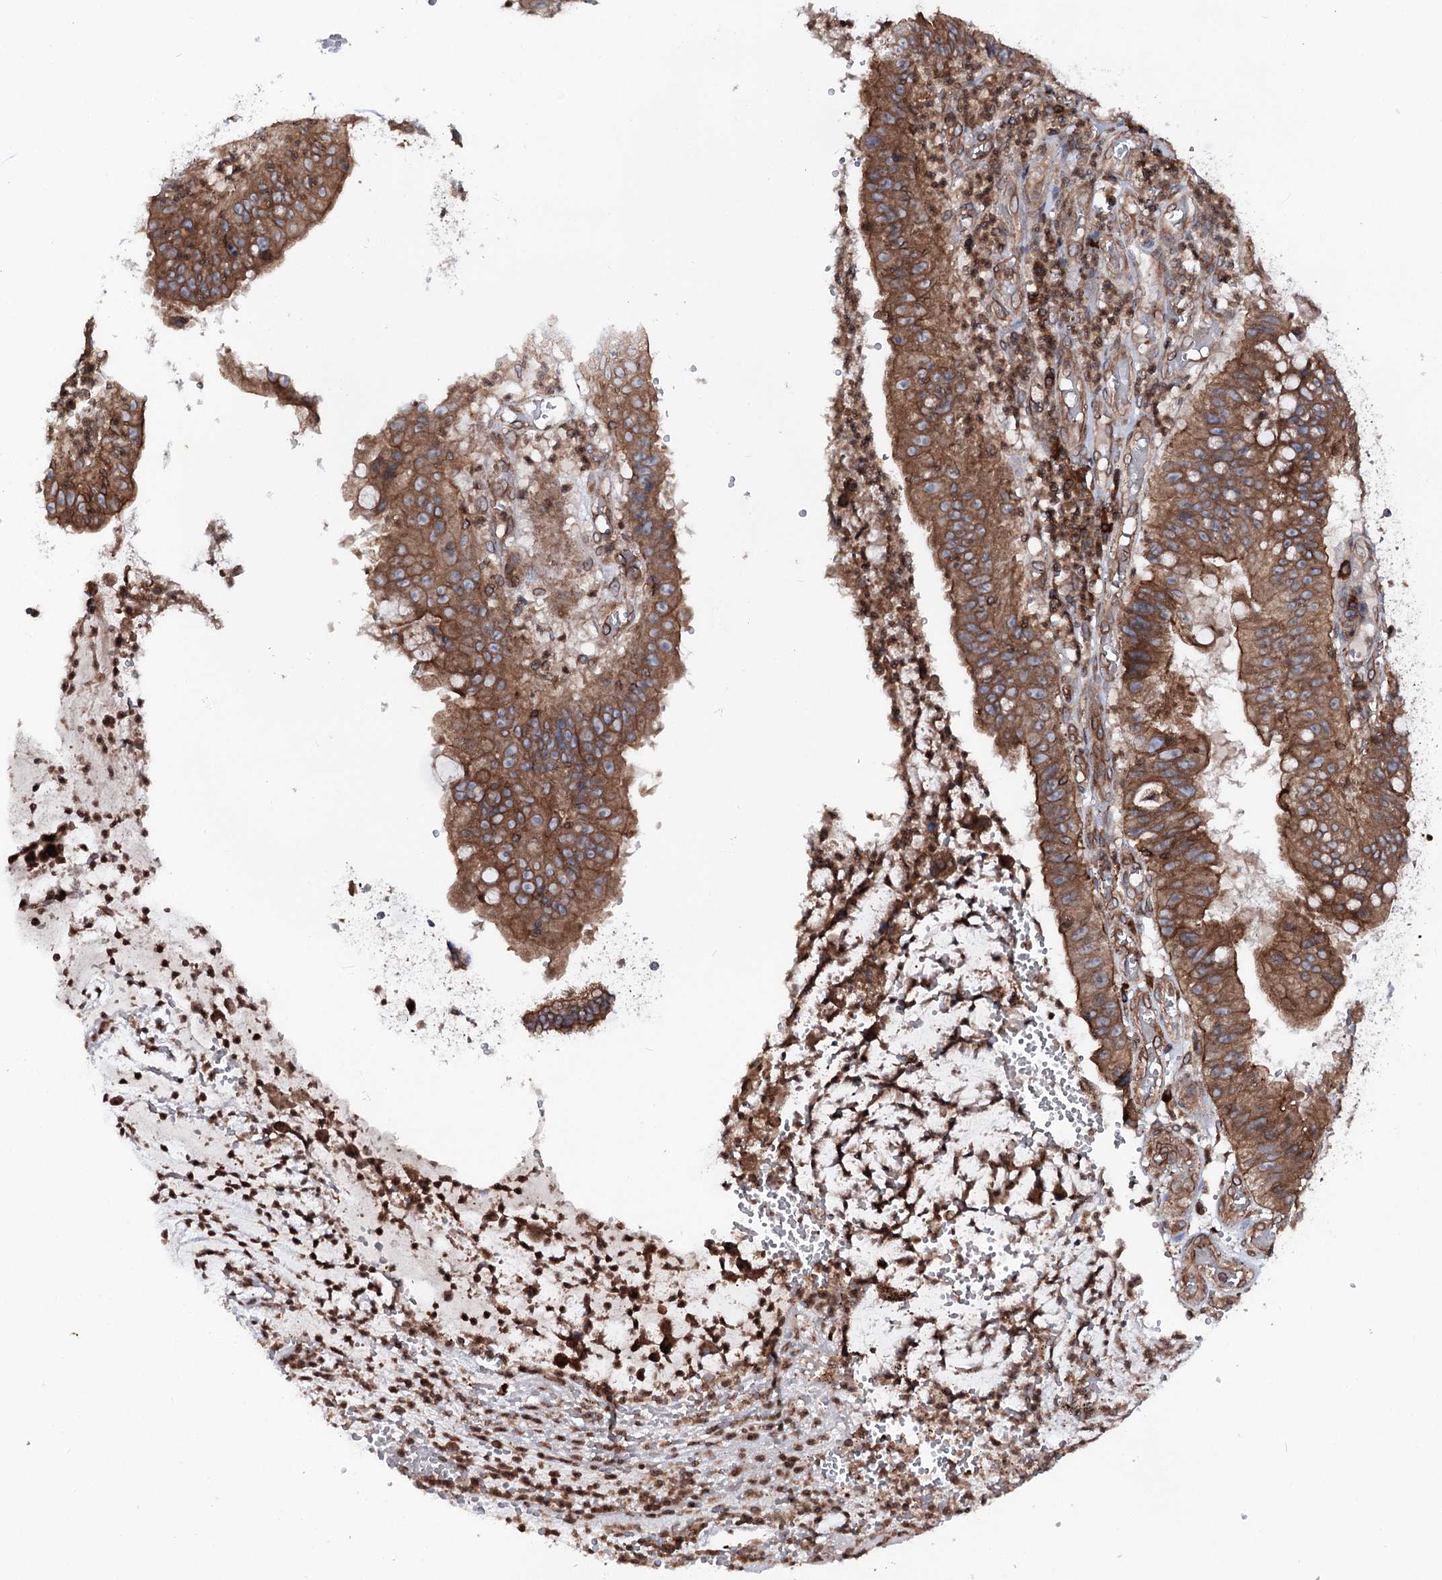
{"staining": {"intensity": "strong", "quantity": ">75%", "location": "cytoplasmic/membranous"}, "tissue": "stomach cancer", "cell_type": "Tumor cells", "image_type": "cancer", "snomed": [{"axis": "morphology", "description": "Adenocarcinoma, NOS"}, {"axis": "topography", "description": "Stomach"}], "caption": "IHC staining of adenocarcinoma (stomach), which displays high levels of strong cytoplasmic/membranous positivity in about >75% of tumor cells indicating strong cytoplasmic/membranous protein expression. The staining was performed using DAB (3,3'-diaminobenzidine) (brown) for protein detection and nuclei were counterstained in hematoxylin (blue).", "gene": "FGFR1OP2", "patient": {"sex": "male", "age": 59}}